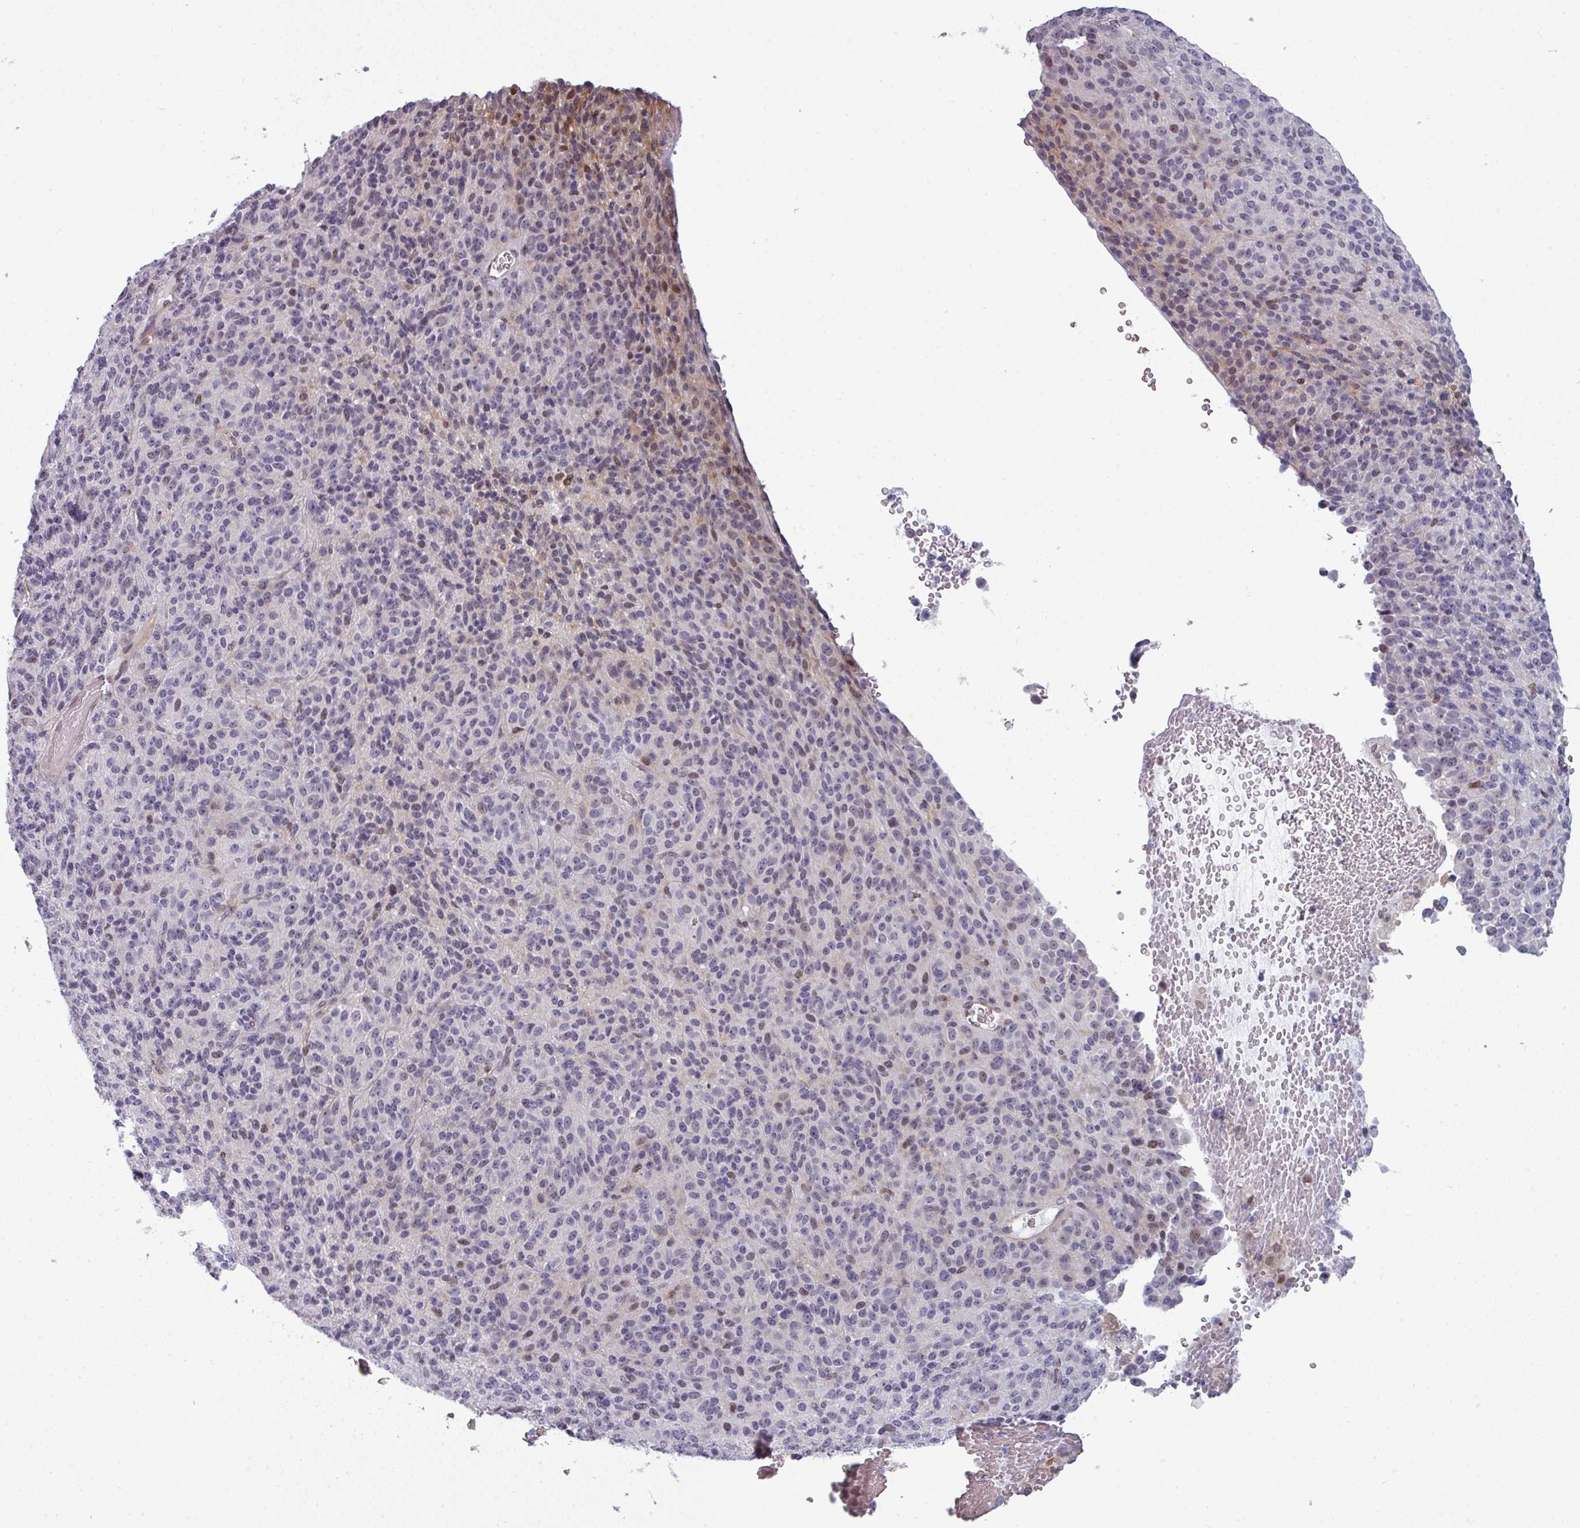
{"staining": {"intensity": "moderate", "quantity": "<25%", "location": "cytoplasmic/membranous,nuclear"}, "tissue": "melanoma", "cell_type": "Tumor cells", "image_type": "cancer", "snomed": [{"axis": "morphology", "description": "Malignant melanoma, Metastatic site"}, {"axis": "topography", "description": "Brain"}], "caption": "Immunohistochemistry (IHC) (DAB) staining of melanoma demonstrates moderate cytoplasmic/membranous and nuclear protein staining in approximately <25% of tumor cells.", "gene": "PRAMEF12", "patient": {"sex": "female", "age": 56}}